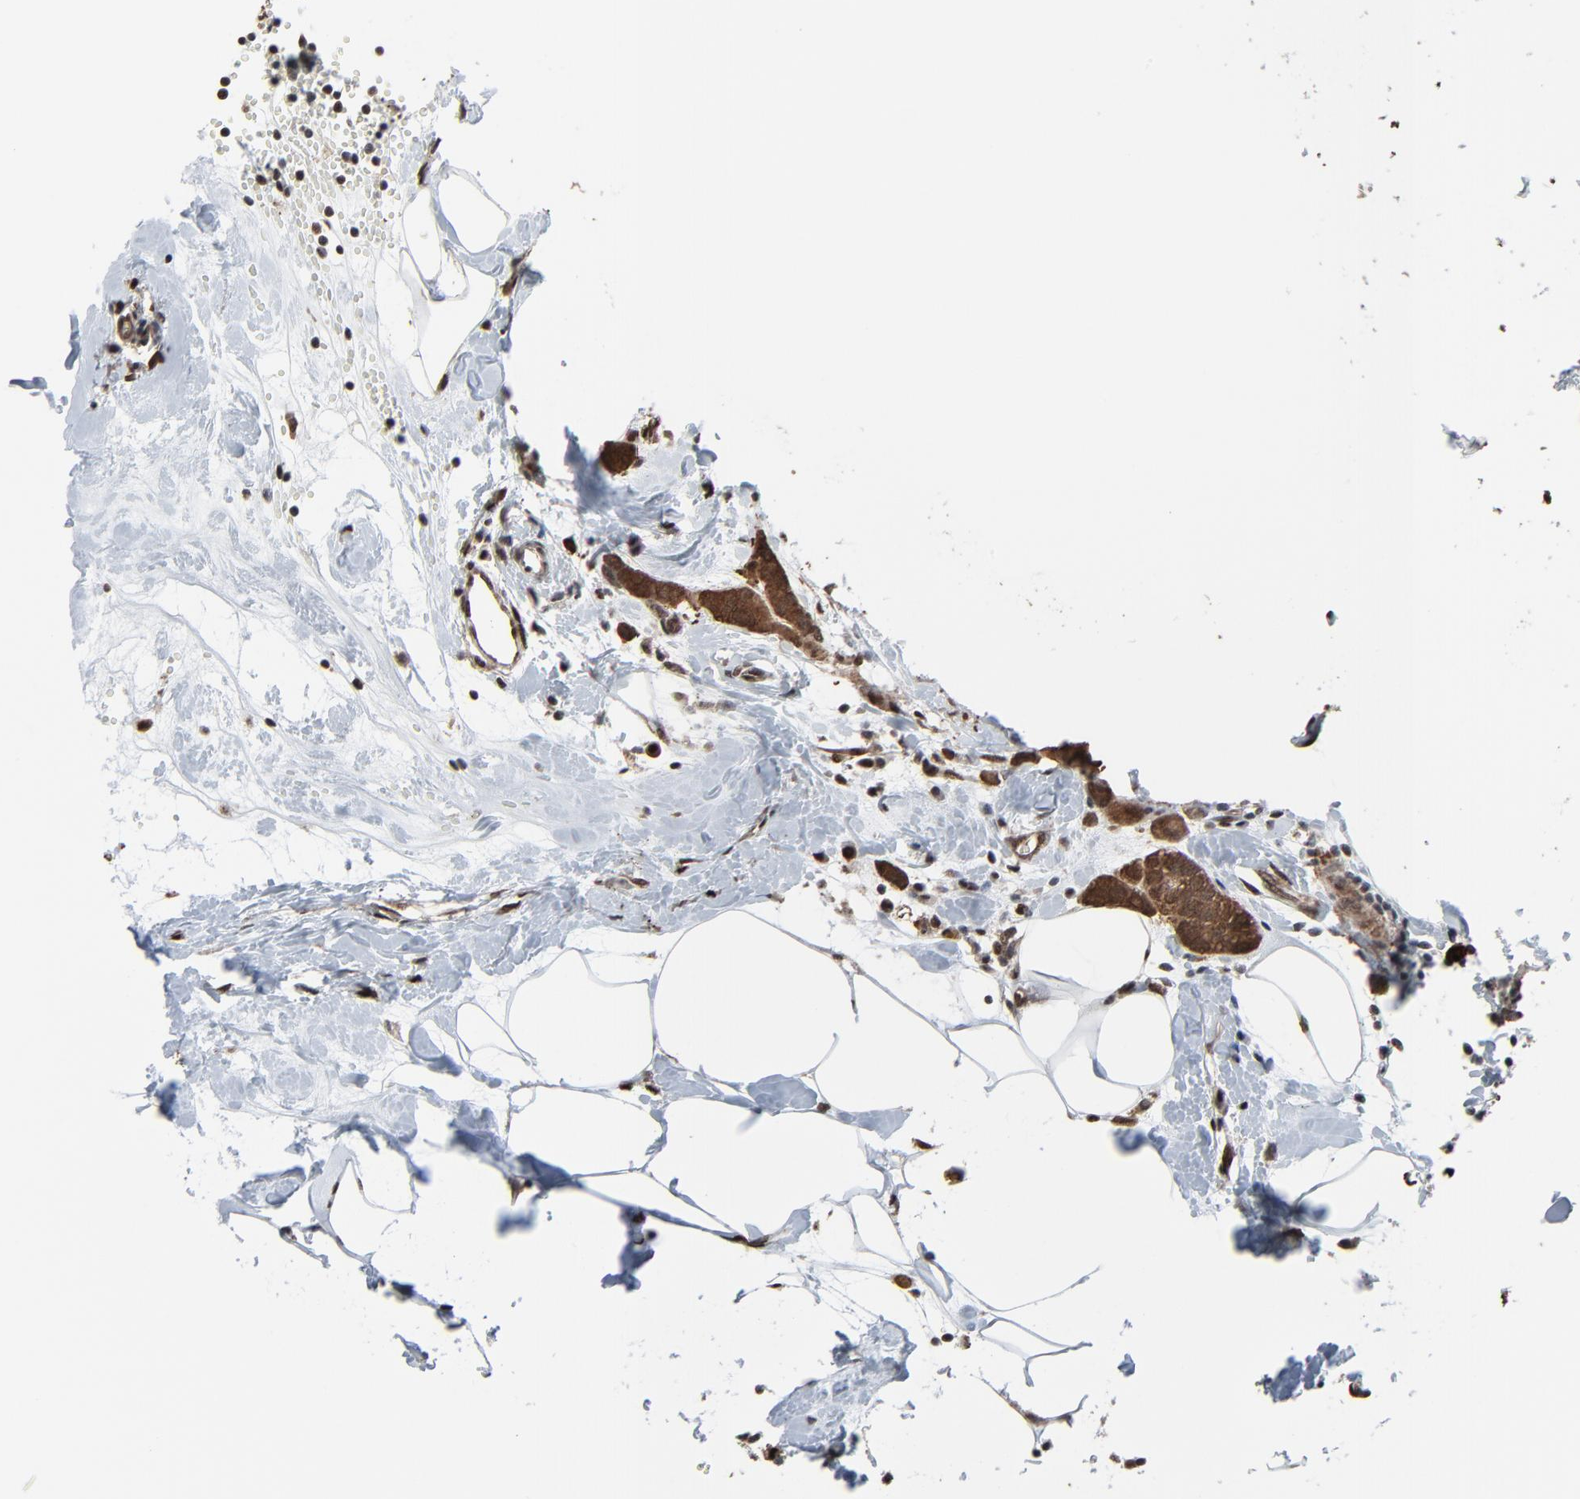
{"staining": {"intensity": "strong", "quantity": ">75%", "location": "cytoplasmic/membranous,nuclear"}, "tissue": "breast cancer", "cell_type": "Tumor cells", "image_type": "cancer", "snomed": [{"axis": "morphology", "description": "Normal tissue, NOS"}, {"axis": "morphology", "description": "Duct carcinoma"}, {"axis": "topography", "description": "Breast"}], "caption": "Strong cytoplasmic/membranous and nuclear protein expression is appreciated in about >75% of tumor cells in intraductal carcinoma (breast).", "gene": "MEIS2", "patient": {"sex": "female", "age": 50}}